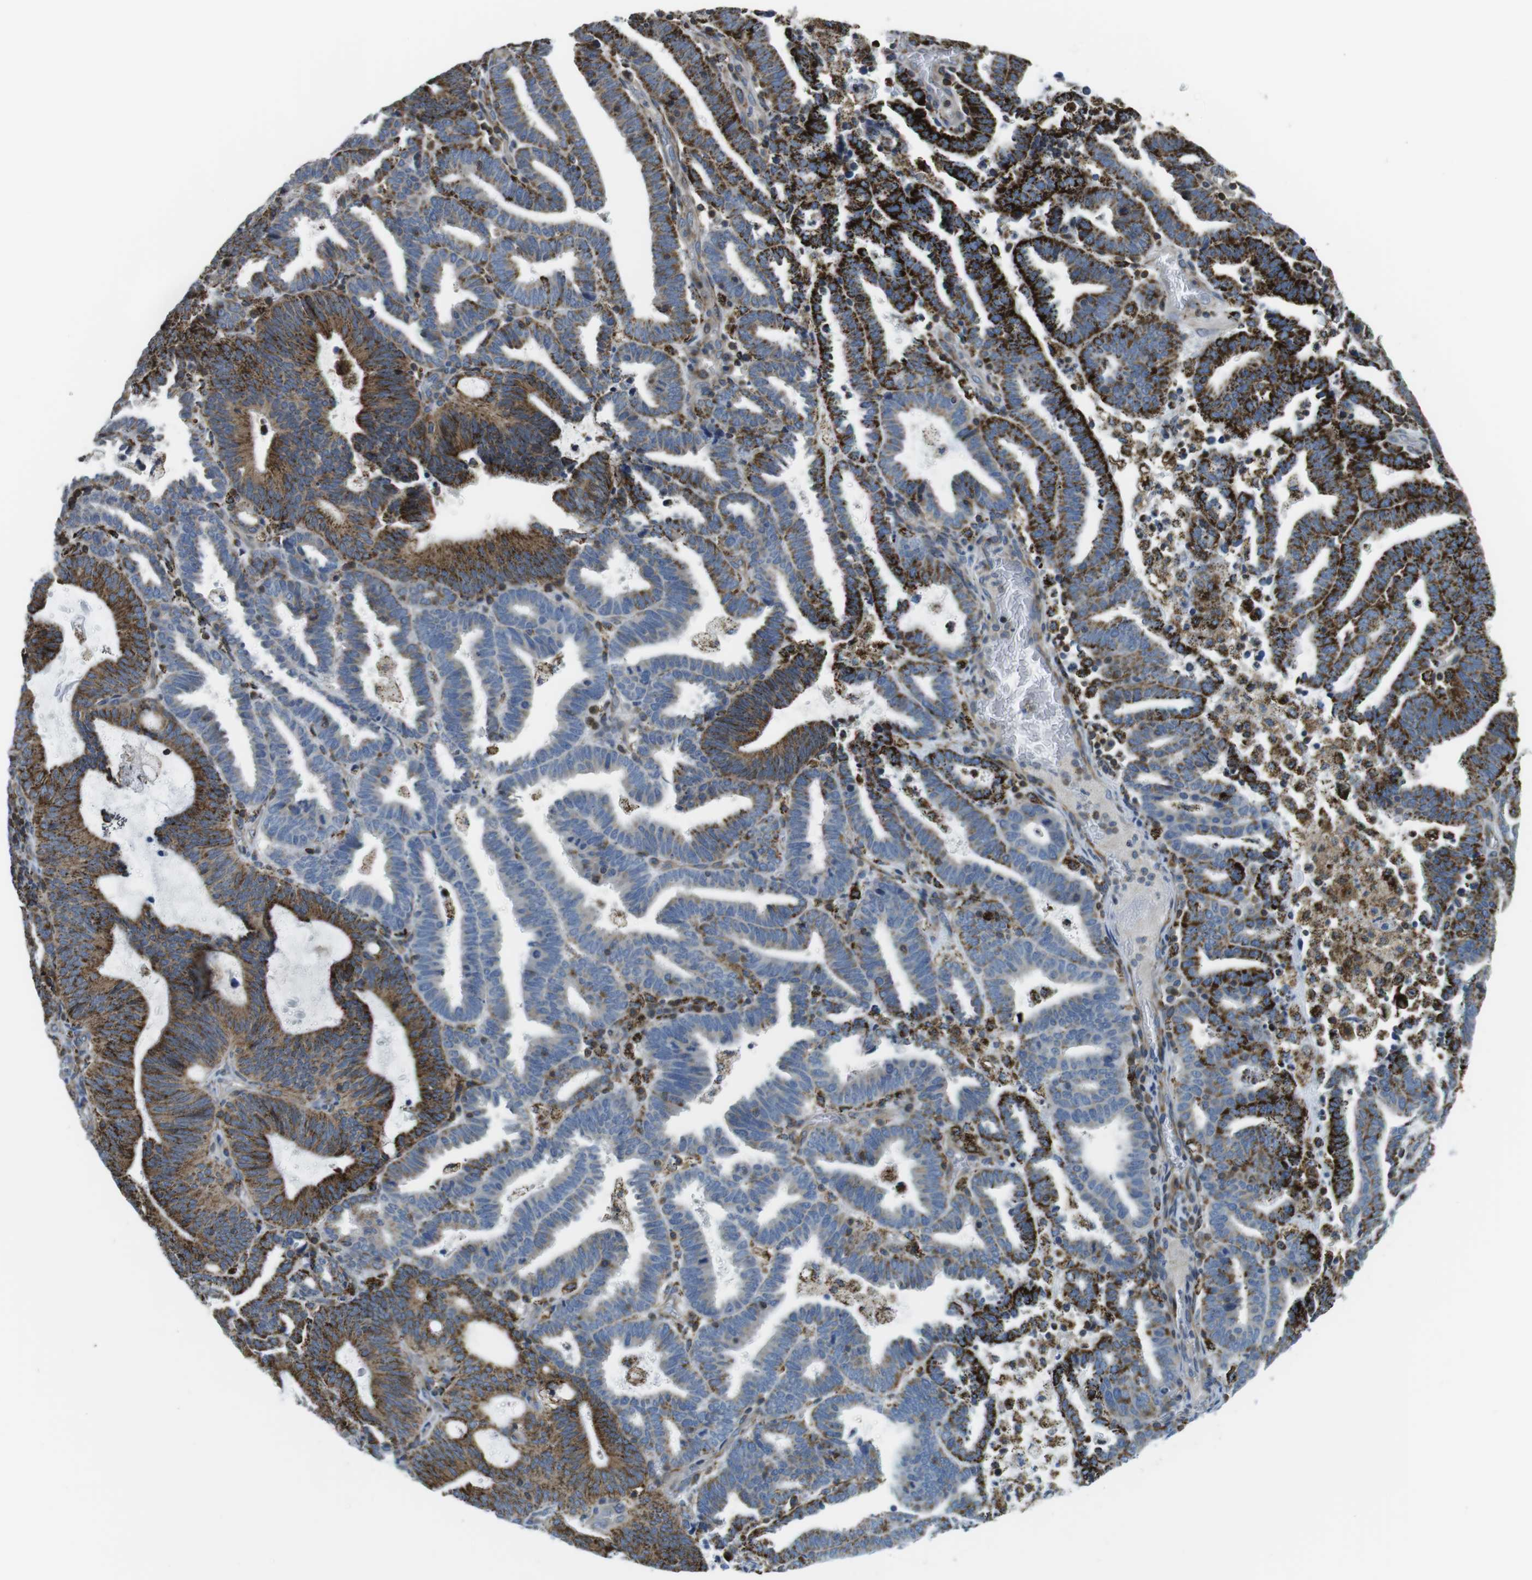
{"staining": {"intensity": "moderate", "quantity": "25%-75%", "location": "cytoplasmic/membranous"}, "tissue": "endometrial cancer", "cell_type": "Tumor cells", "image_type": "cancer", "snomed": [{"axis": "morphology", "description": "Adenocarcinoma, NOS"}, {"axis": "topography", "description": "Uterus"}], "caption": "Moderate cytoplasmic/membranous protein staining is appreciated in approximately 25%-75% of tumor cells in adenocarcinoma (endometrial).", "gene": "KCNE3", "patient": {"sex": "female", "age": 83}}